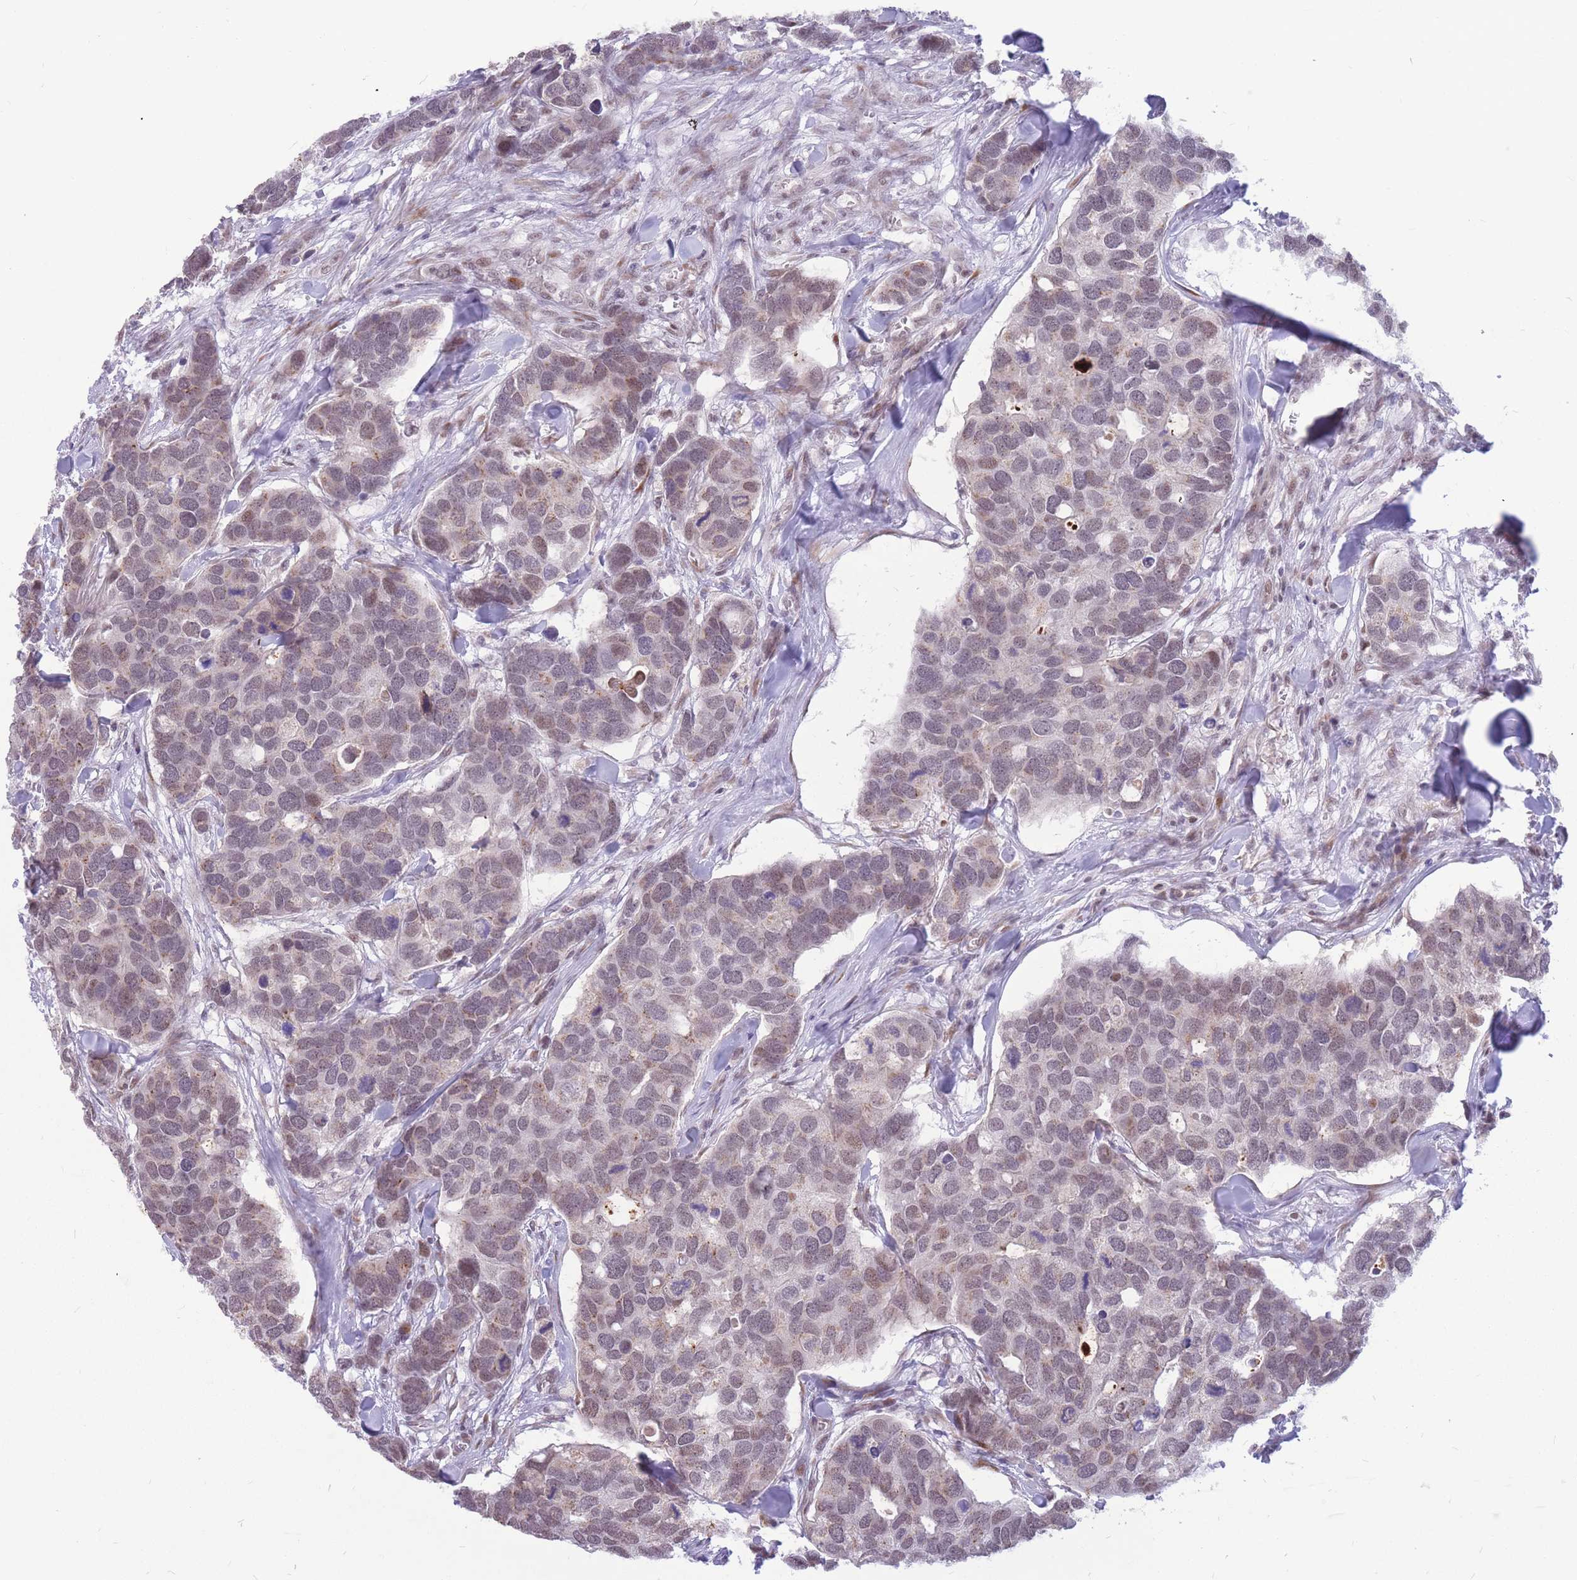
{"staining": {"intensity": "weak", "quantity": "25%-75%", "location": "cytoplasmic/membranous,nuclear"}, "tissue": "breast cancer", "cell_type": "Tumor cells", "image_type": "cancer", "snomed": [{"axis": "morphology", "description": "Duct carcinoma"}, {"axis": "topography", "description": "Breast"}], "caption": "DAB (3,3'-diaminobenzidine) immunohistochemical staining of human breast intraductal carcinoma reveals weak cytoplasmic/membranous and nuclear protein positivity in approximately 25%-75% of tumor cells.", "gene": "ADD2", "patient": {"sex": "female", "age": 83}}